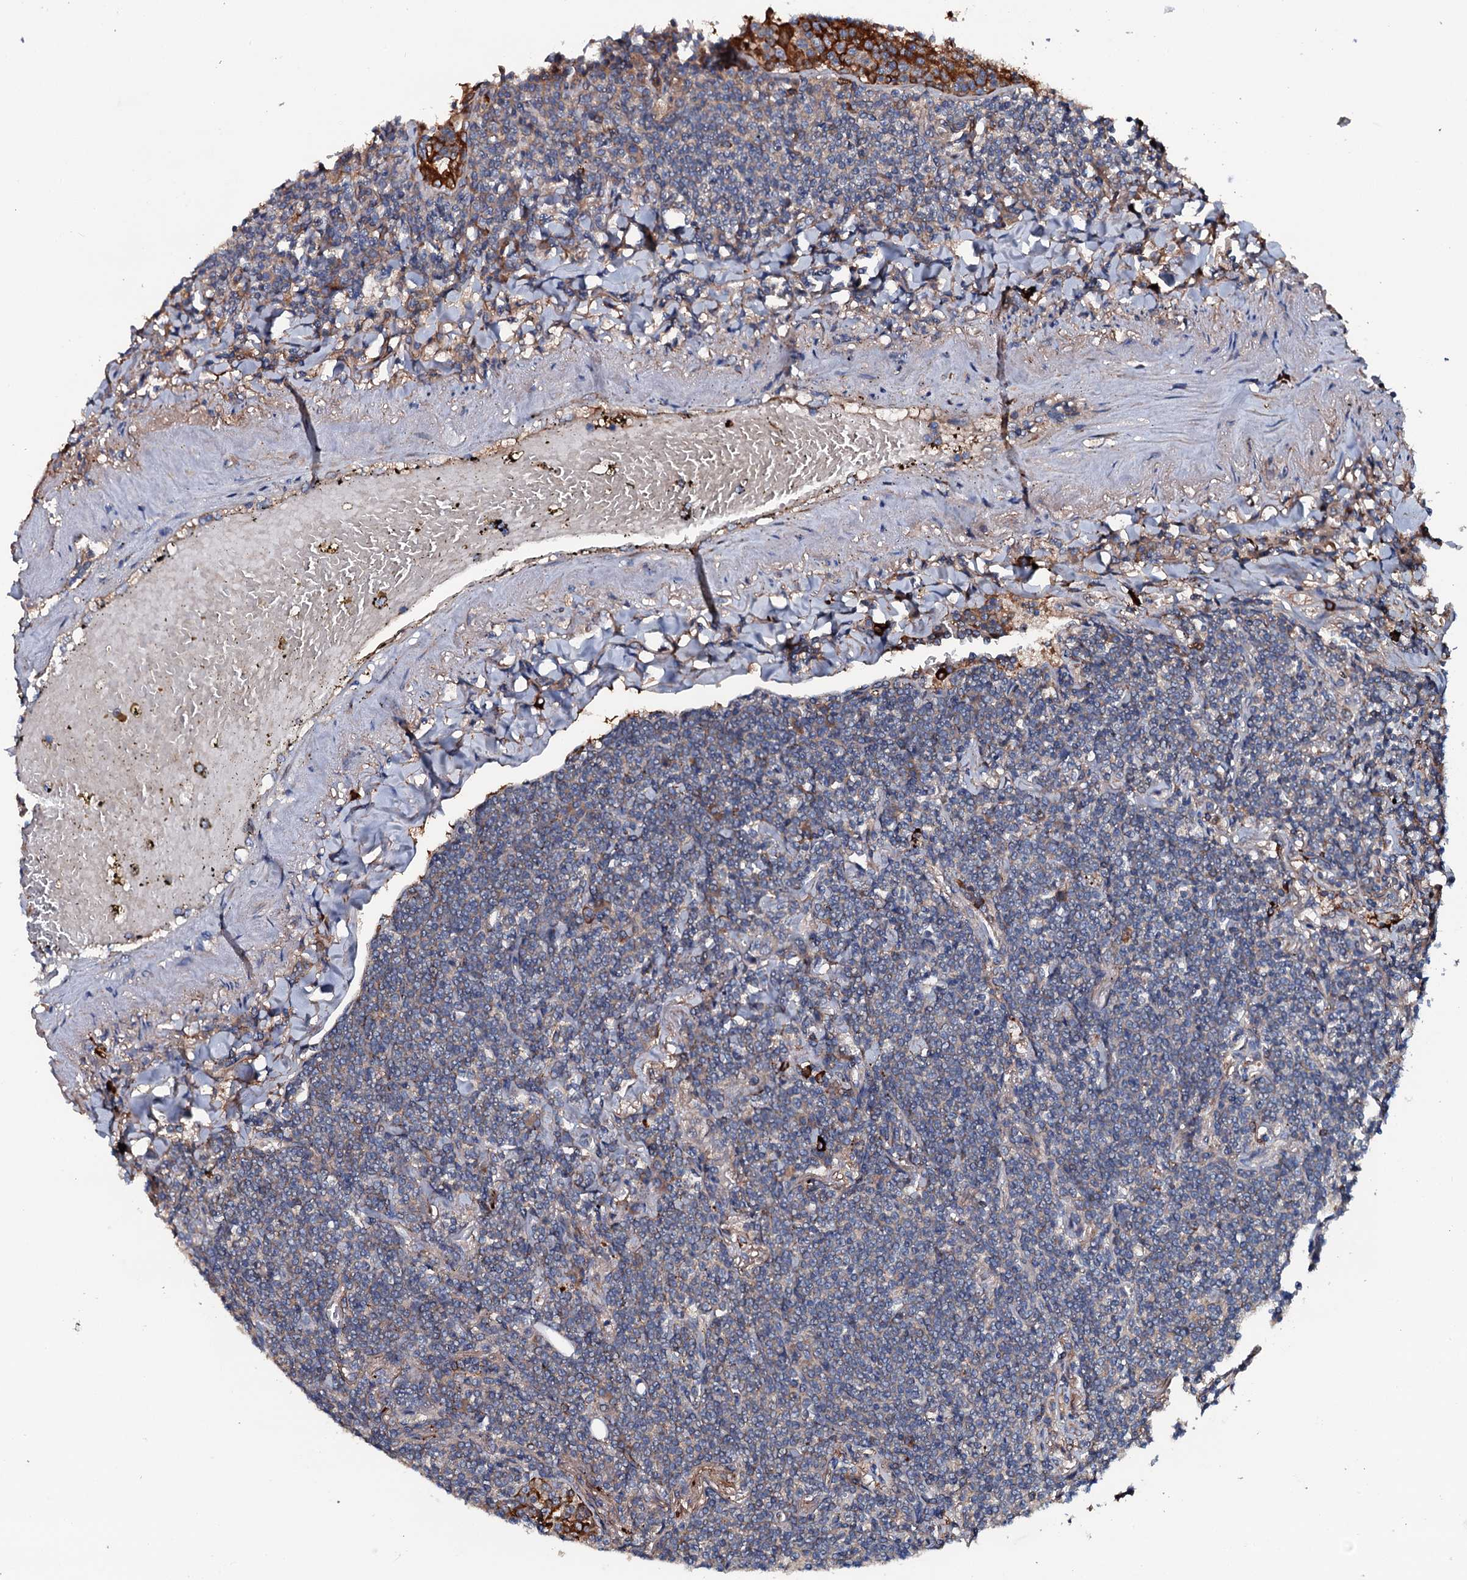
{"staining": {"intensity": "weak", "quantity": "<25%", "location": "cytoplasmic/membranous"}, "tissue": "lymphoma", "cell_type": "Tumor cells", "image_type": "cancer", "snomed": [{"axis": "morphology", "description": "Malignant lymphoma, non-Hodgkin's type, Low grade"}, {"axis": "topography", "description": "Lung"}], "caption": "A photomicrograph of human lymphoma is negative for staining in tumor cells.", "gene": "NEK1", "patient": {"sex": "female", "age": 71}}